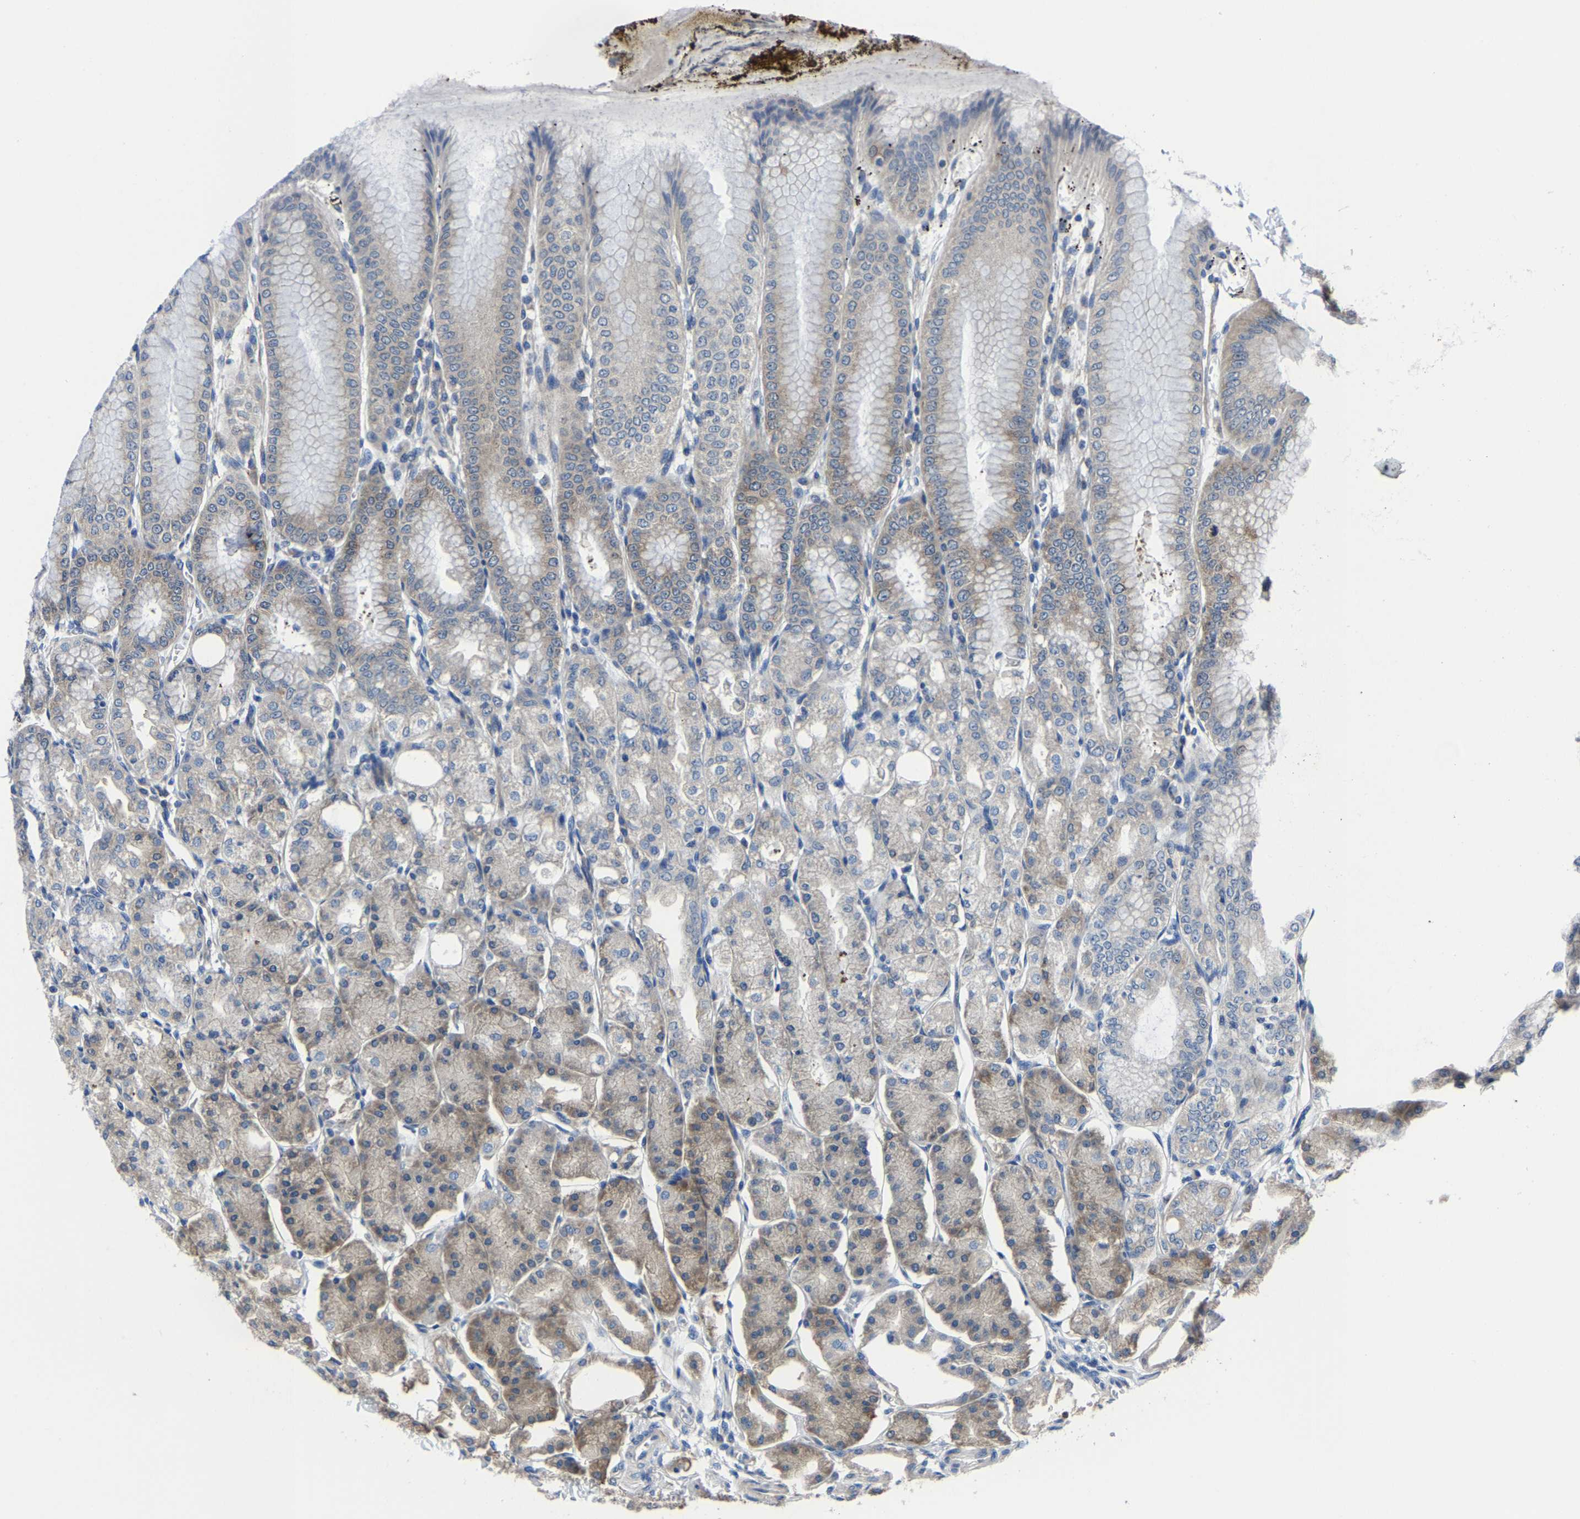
{"staining": {"intensity": "moderate", "quantity": "25%-75%", "location": "cytoplasmic/membranous"}, "tissue": "stomach", "cell_type": "Glandular cells", "image_type": "normal", "snomed": [{"axis": "morphology", "description": "Normal tissue, NOS"}, {"axis": "topography", "description": "Stomach, lower"}], "caption": "DAB immunohistochemical staining of benign stomach displays moderate cytoplasmic/membranous protein staining in about 25%-75% of glandular cells.", "gene": "G3BP2", "patient": {"sex": "male", "age": 71}}